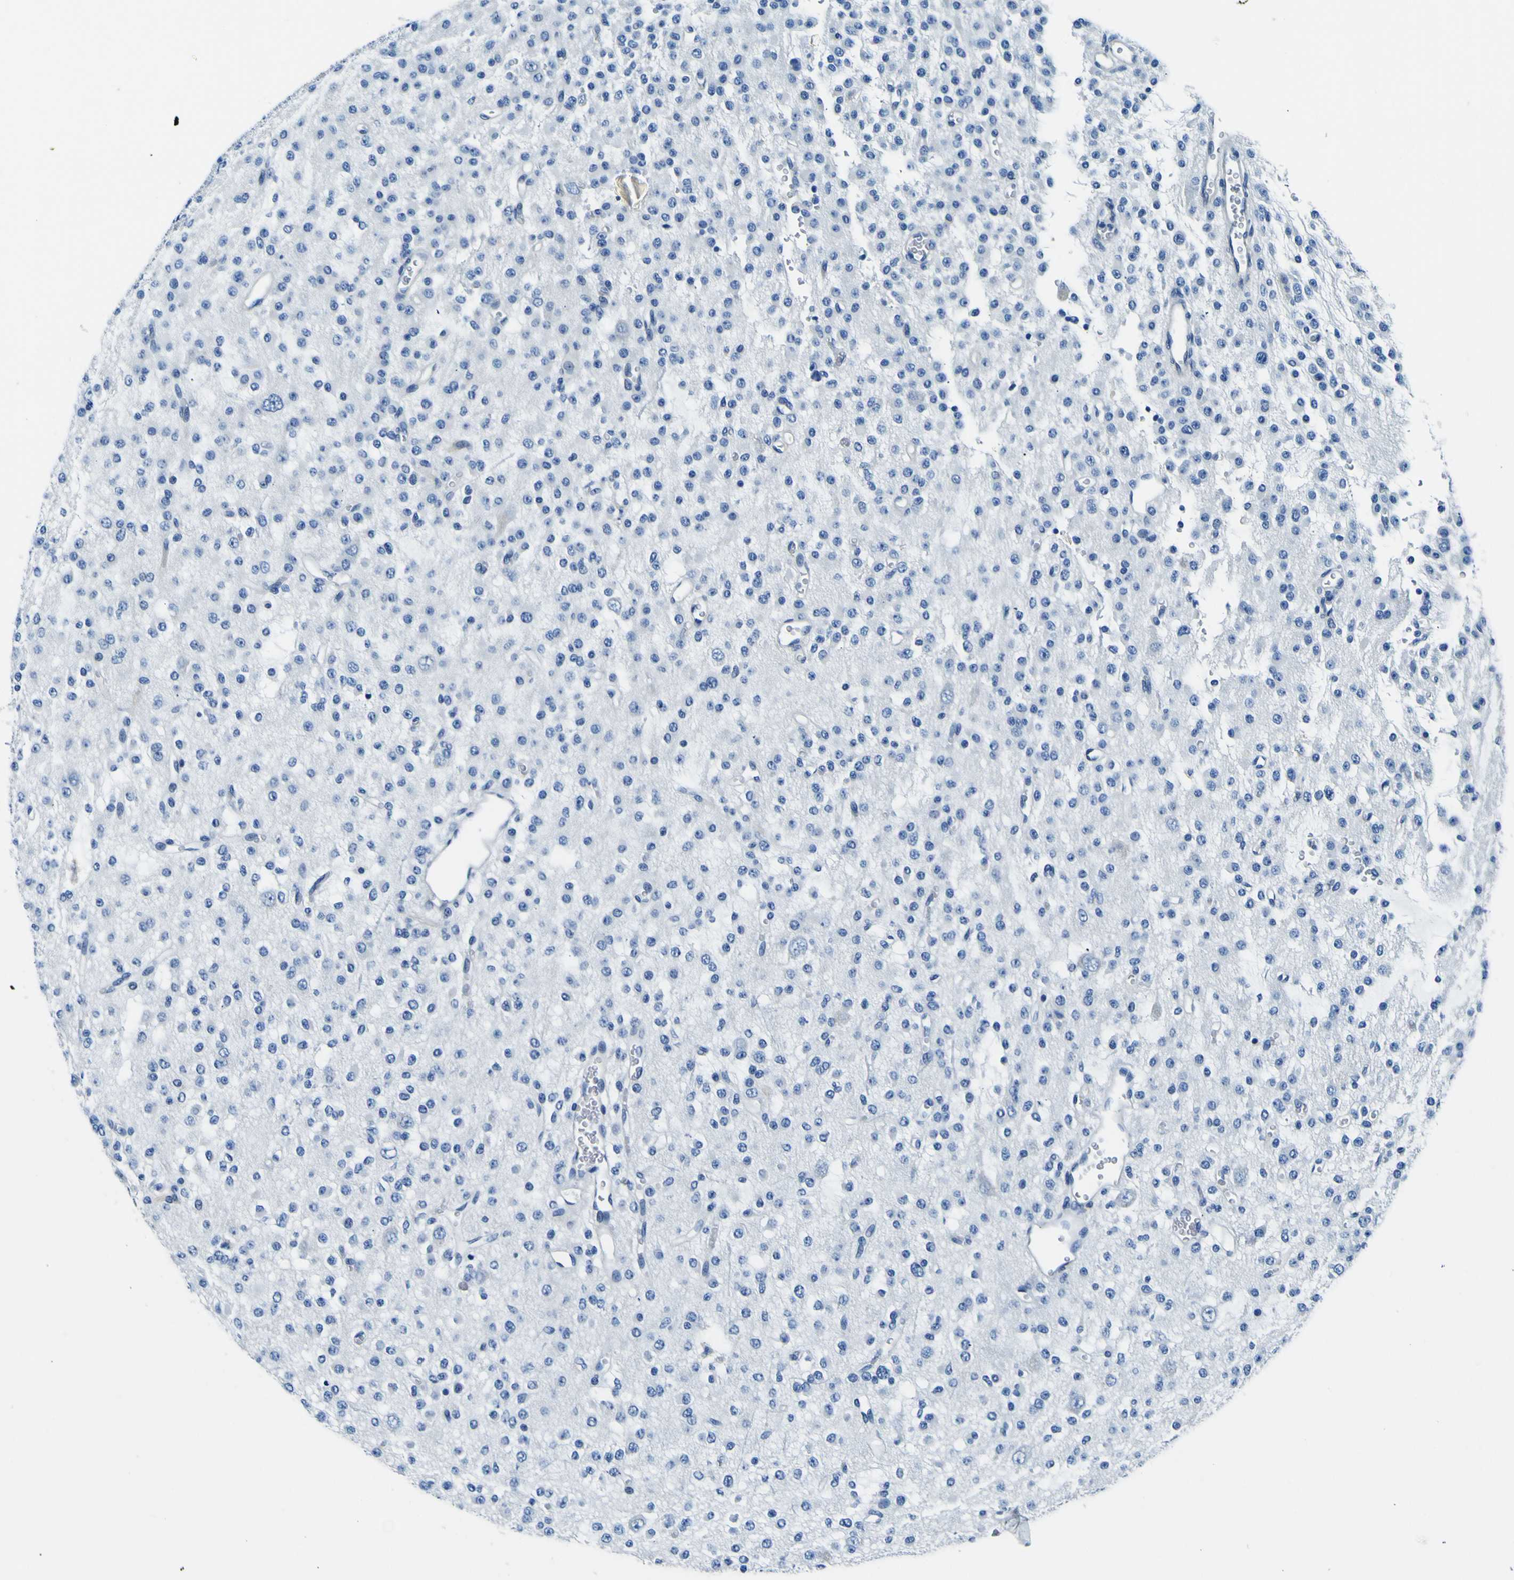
{"staining": {"intensity": "negative", "quantity": "none", "location": "none"}, "tissue": "glioma", "cell_type": "Tumor cells", "image_type": "cancer", "snomed": [{"axis": "morphology", "description": "Glioma, malignant, Low grade"}, {"axis": "topography", "description": "Brain"}], "caption": "This is an IHC image of glioma. There is no expression in tumor cells.", "gene": "ADGRA2", "patient": {"sex": "male", "age": 38}}